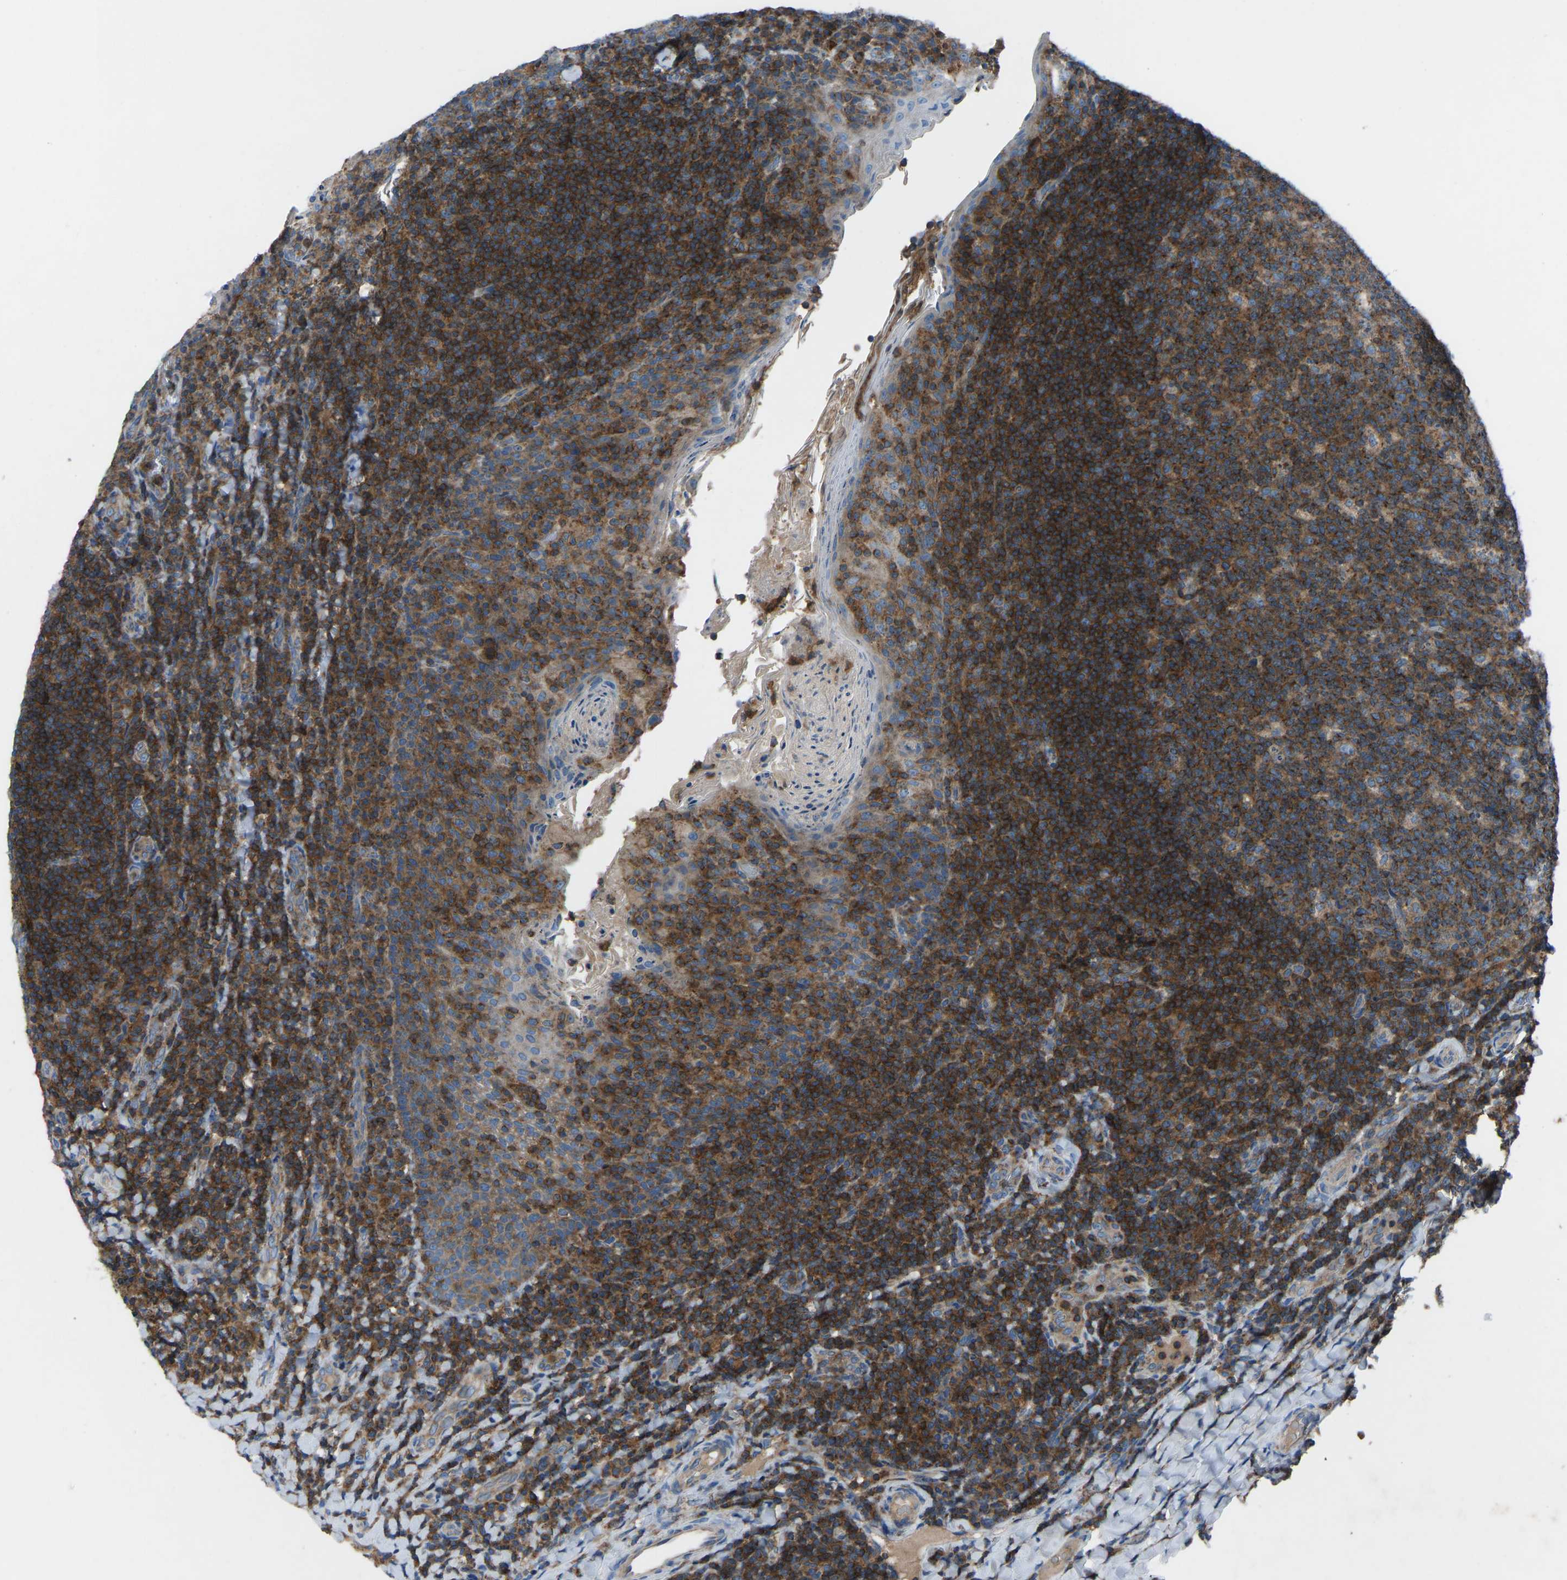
{"staining": {"intensity": "moderate", "quantity": ">75%", "location": "cytoplasmic/membranous"}, "tissue": "tonsil", "cell_type": "Germinal center cells", "image_type": "normal", "snomed": [{"axis": "morphology", "description": "Normal tissue, NOS"}, {"axis": "topography", "description": "Tonsil"}], "caption": "Brown immunohistochemical staining in normal tonsil displays moderate cytoplasmic/membranous staining in about >75% of germinal center cells. (IHC, brightfield microscopy, high magnification).", "gene": "GRK6", "patient": {"sex": "male", "age": 17}}